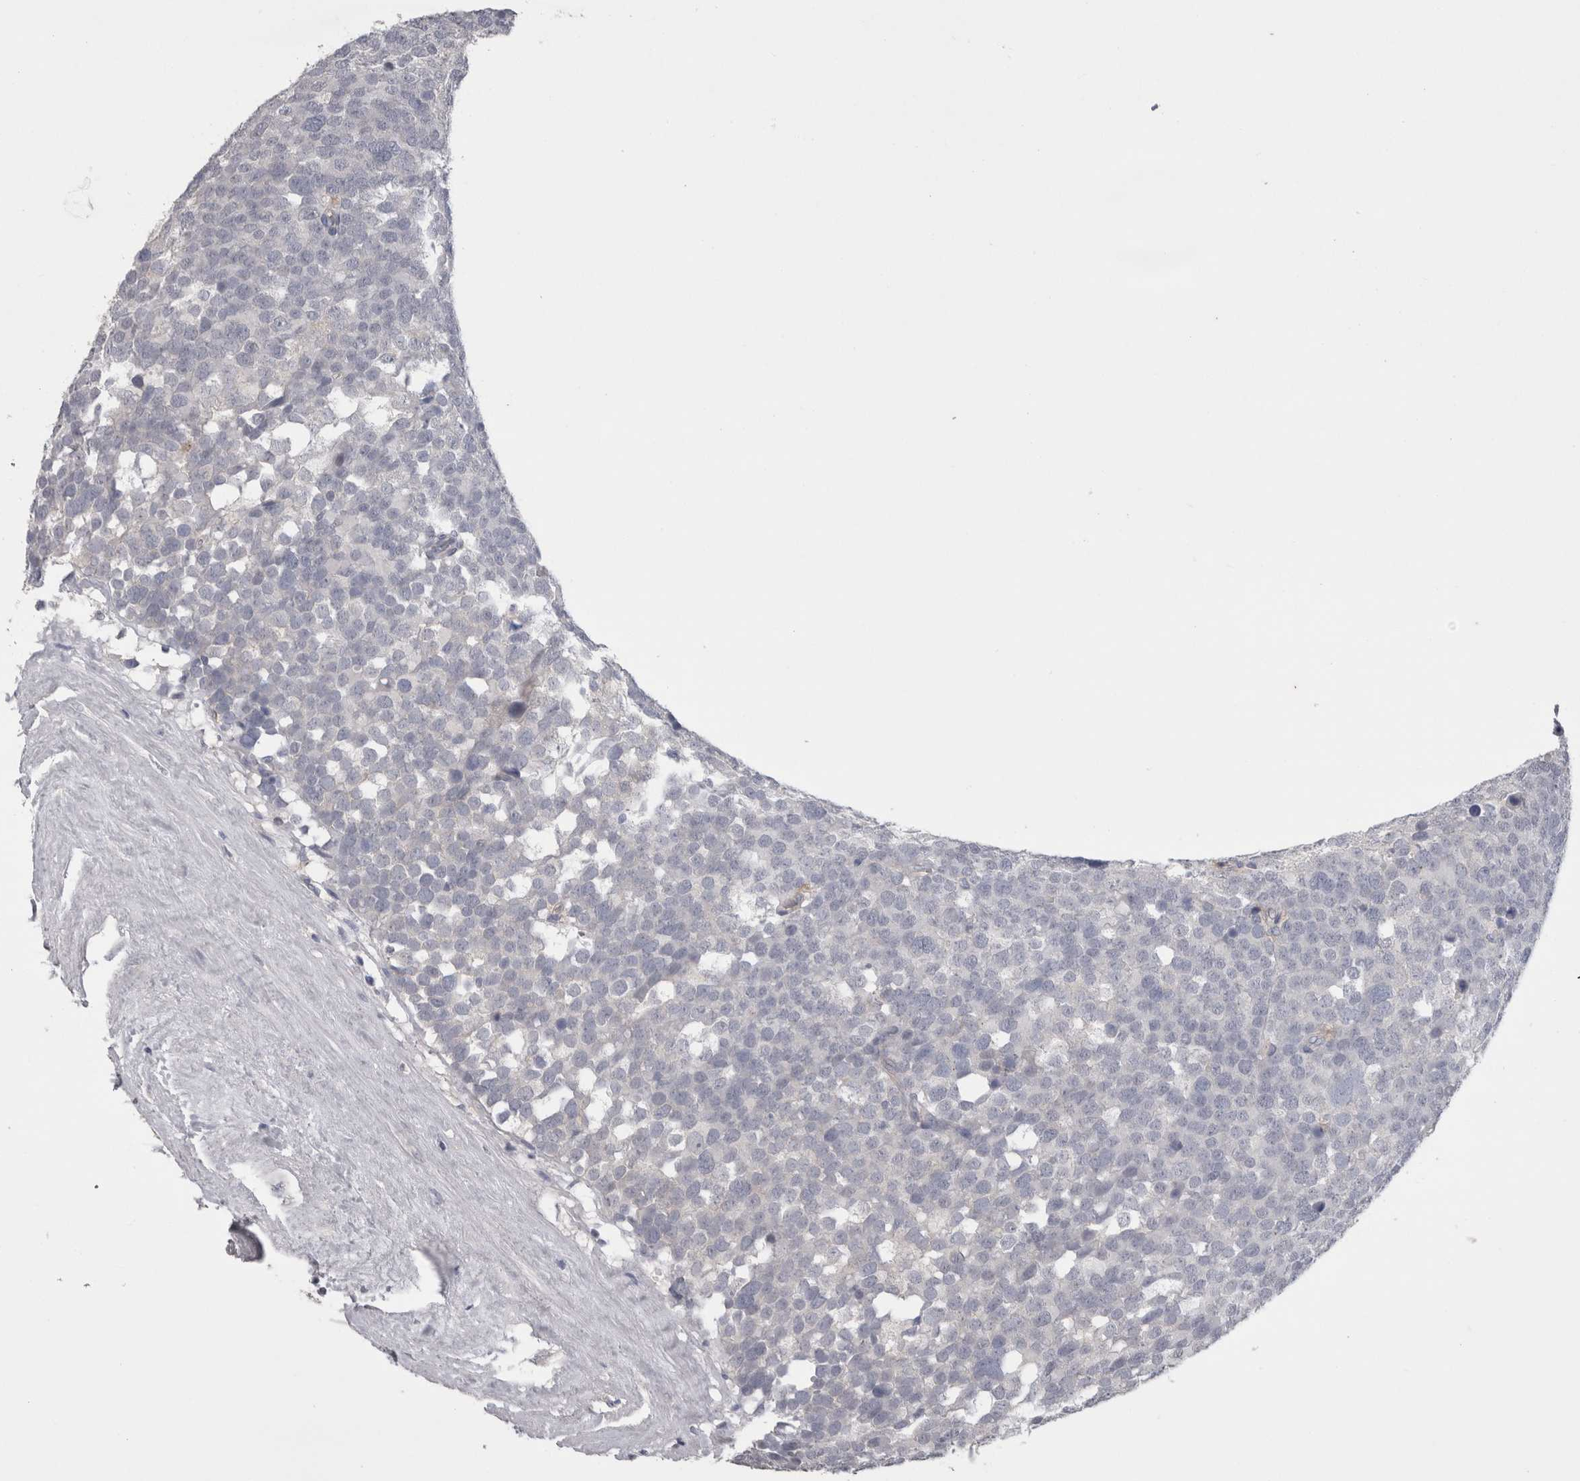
{"staining": {"intensity": "negative", "quantity": "none", "location": "none"}, "tissue": "testis cancer", "cell_type": "Tumor cells", "image_type": "cancer", "snomed": [{"axis": "morphology", "description": "Seminoma, NOS"}, {"axis": "topography", "description": "Testis"}], "caption": "High power microscopy micrograph of an IHC image of testis cancer (seminoma), revealing no significant expression in tumor cells. The staining is performed using DAB (3,3'-diaminobenzidine) brown chromogen with nuclei counter-stained in using hematoxylin.", "gene": "NECTIN2", "patient": {"sex": "male", "age": 71}}